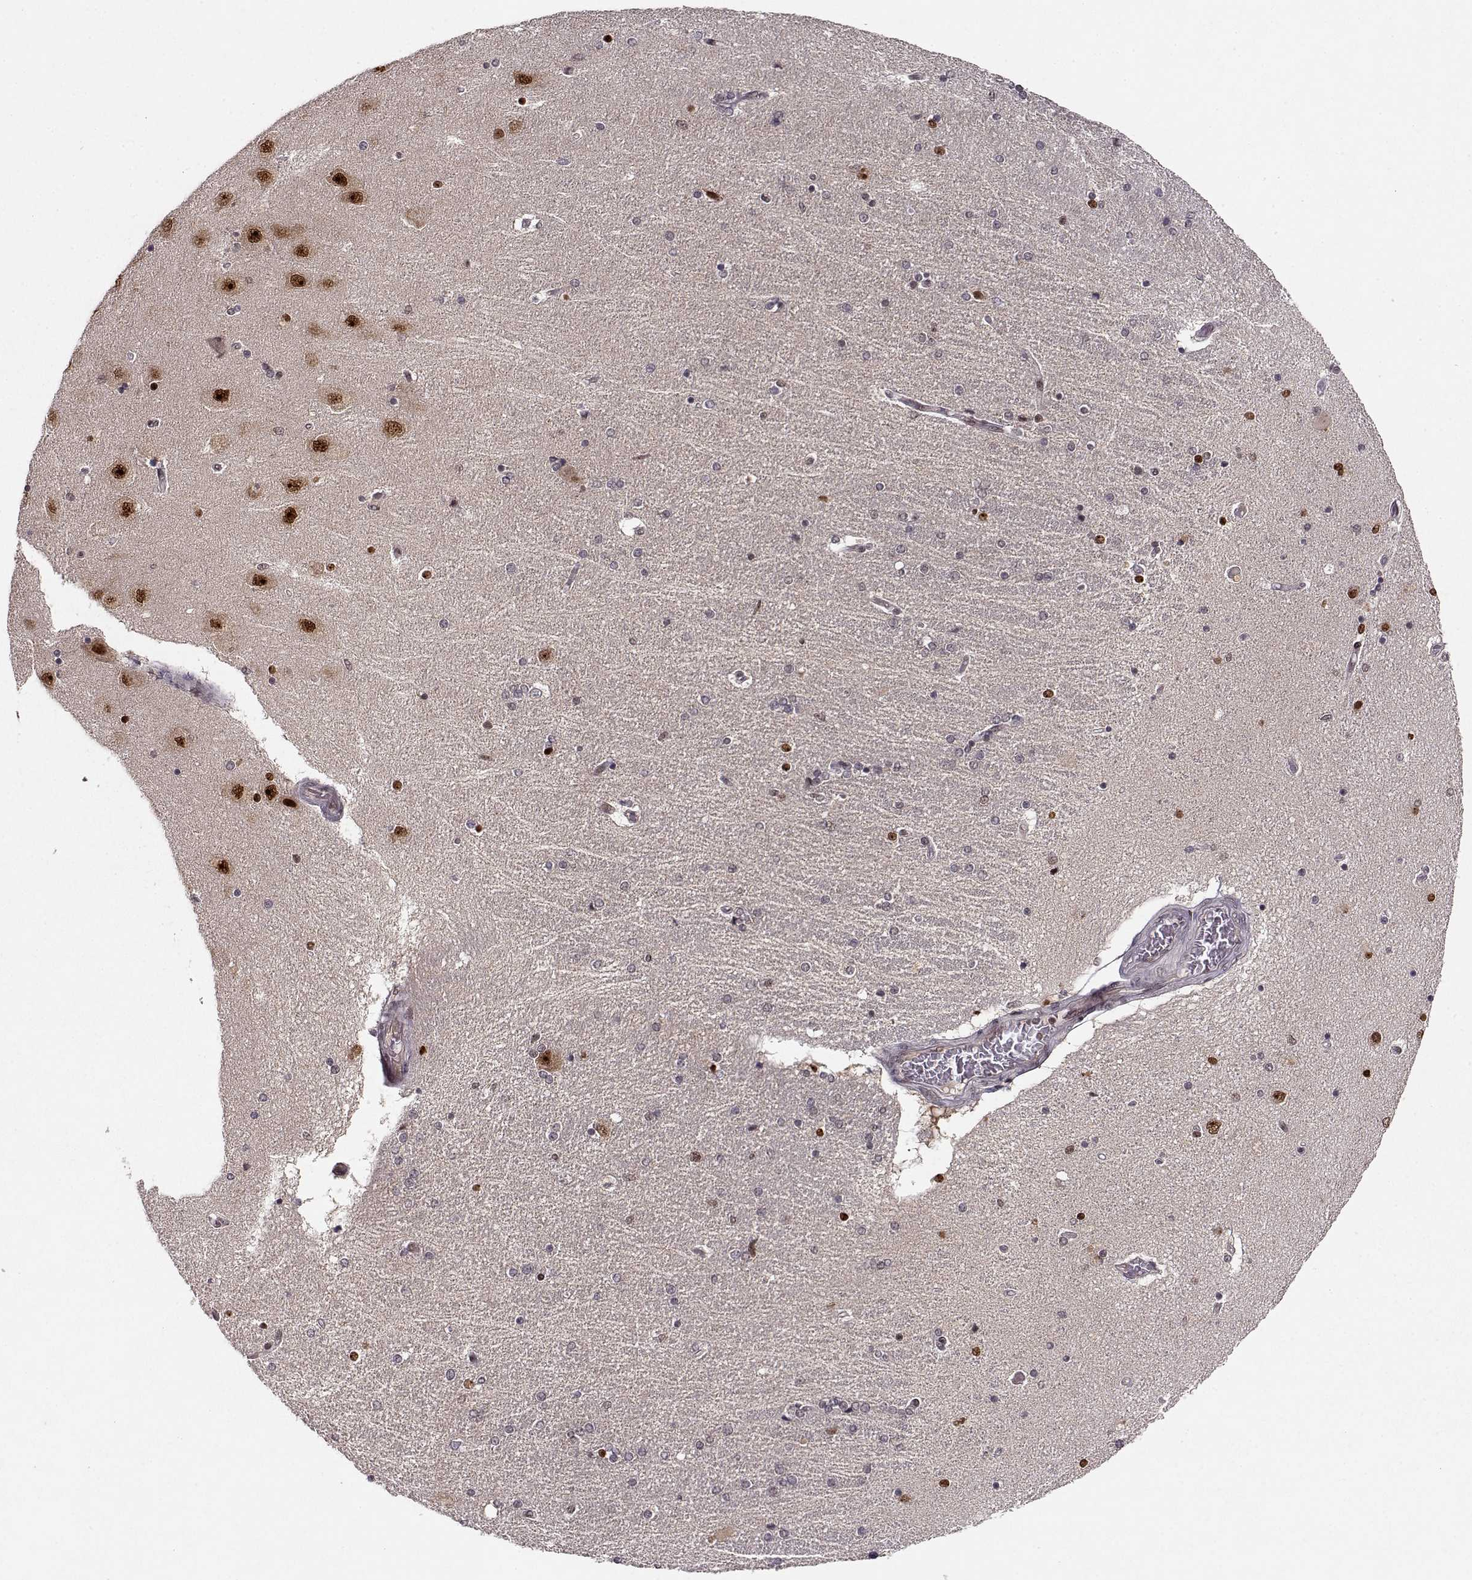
{"staining": {"intensity": "strong", "quantity": "<25%", "location": "nuclear"}, "tissue": "hippocampus", "cell_type": "Glial cells", "image_type": "normal", "snomed": [{"axis": "morphology", "description": "Normal tissue, NOS"}, {"axis": "topography", "description": "Hippocampus"}], "caption": "This photomicrograph exhibits IHC staining of normal human hippocampus, with medium strong nuclear positivity in about <25% of glial cells.", "gene": "CSNK2A1", "patient": {"sex": "female", "age": 54}}